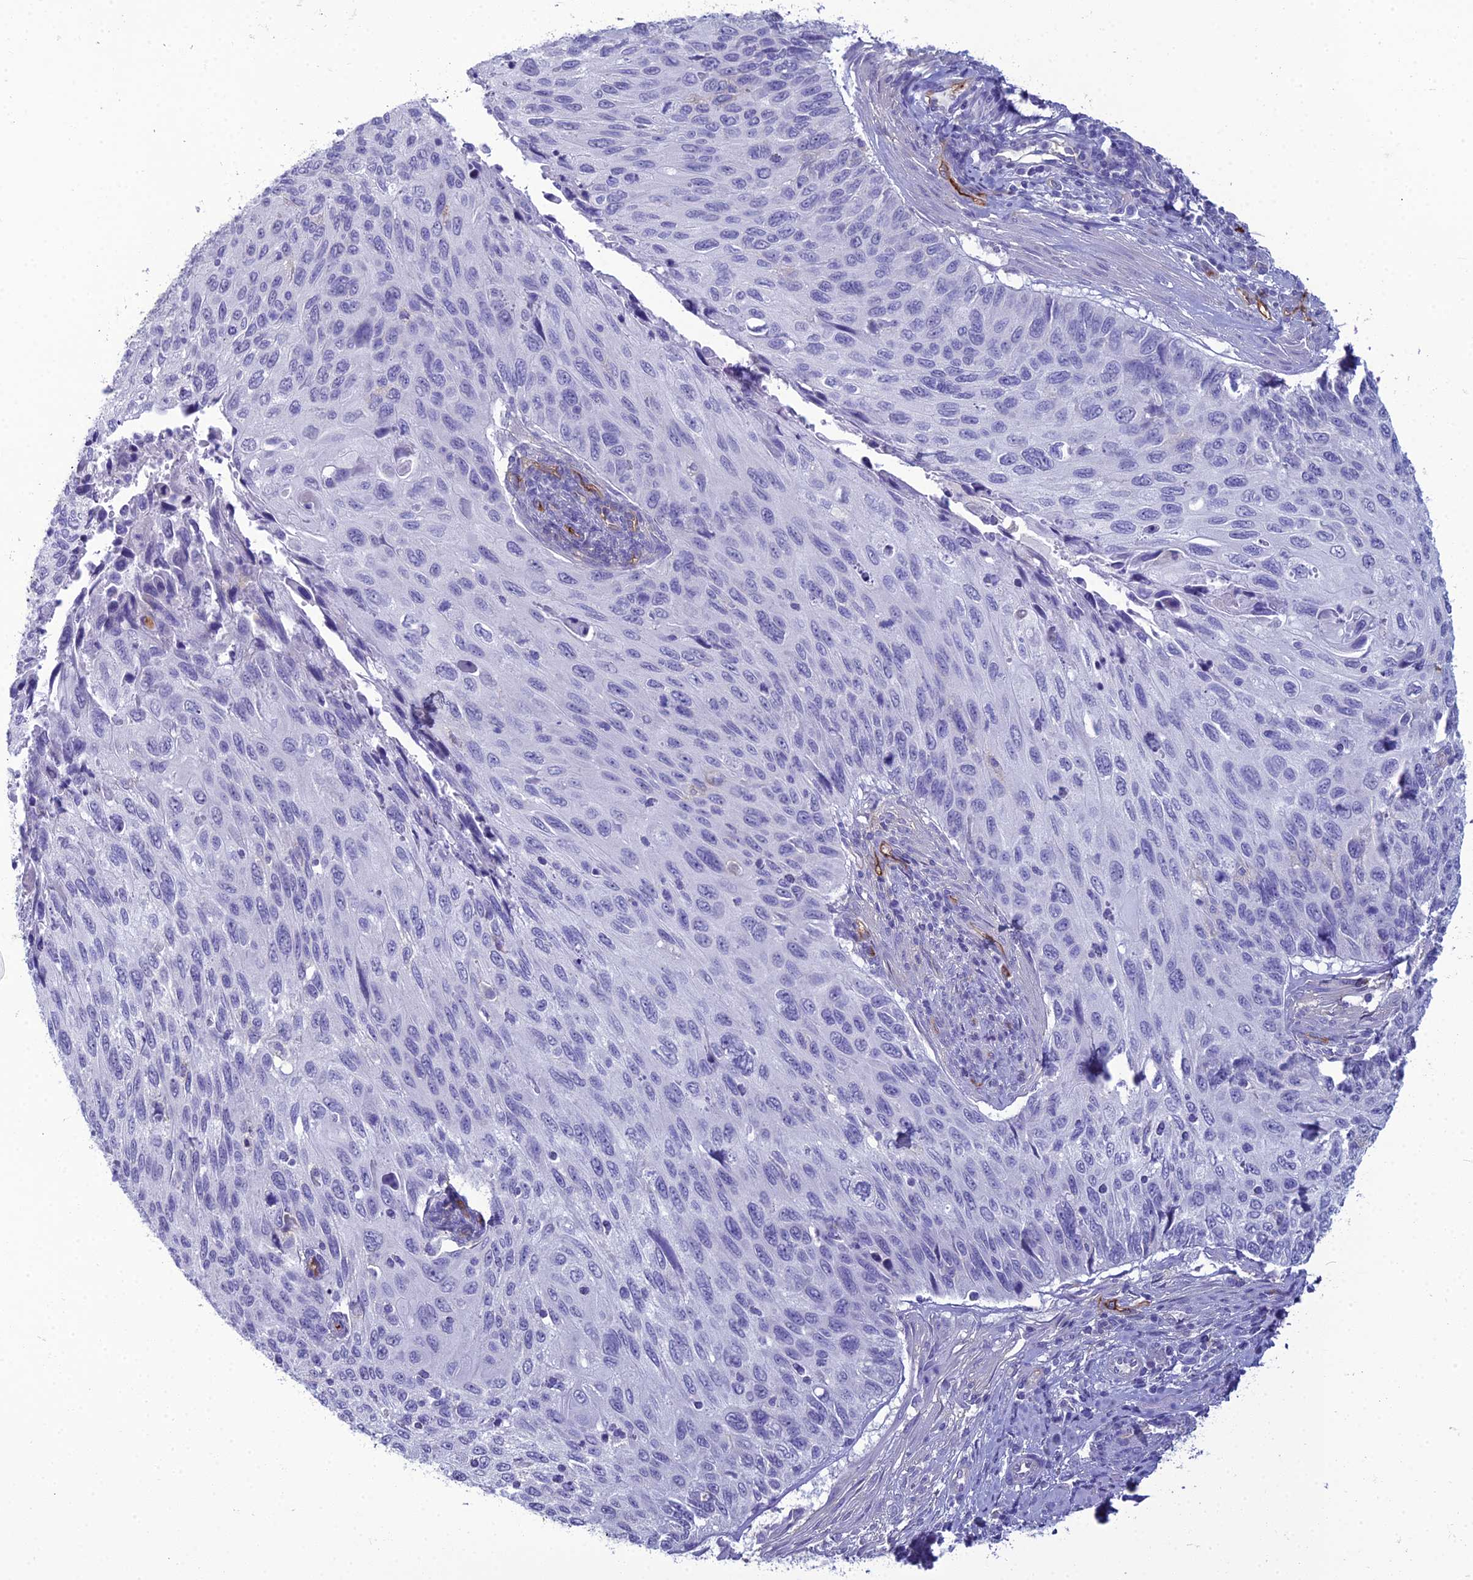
{"staining": {"intensity": "negative", "quantity": "none", "location": "none"}, "tissue": "cervical cancer", "cell_type": "Tumor cells", "image_type": "cancer", "snomed": [{"axis": "morphology", "description": "Squamous cell carcinoma, NOS"}, {"axis": "topography", "description": "Cervix"}], "caption": "IHC image of neoplastic tissue: human squamous cell carcinoma (cervical) stained with DAB shows no significant protein staining in tumor cells.", "gene": "ACE", "patient": {"sex": "female", "age": 70}}